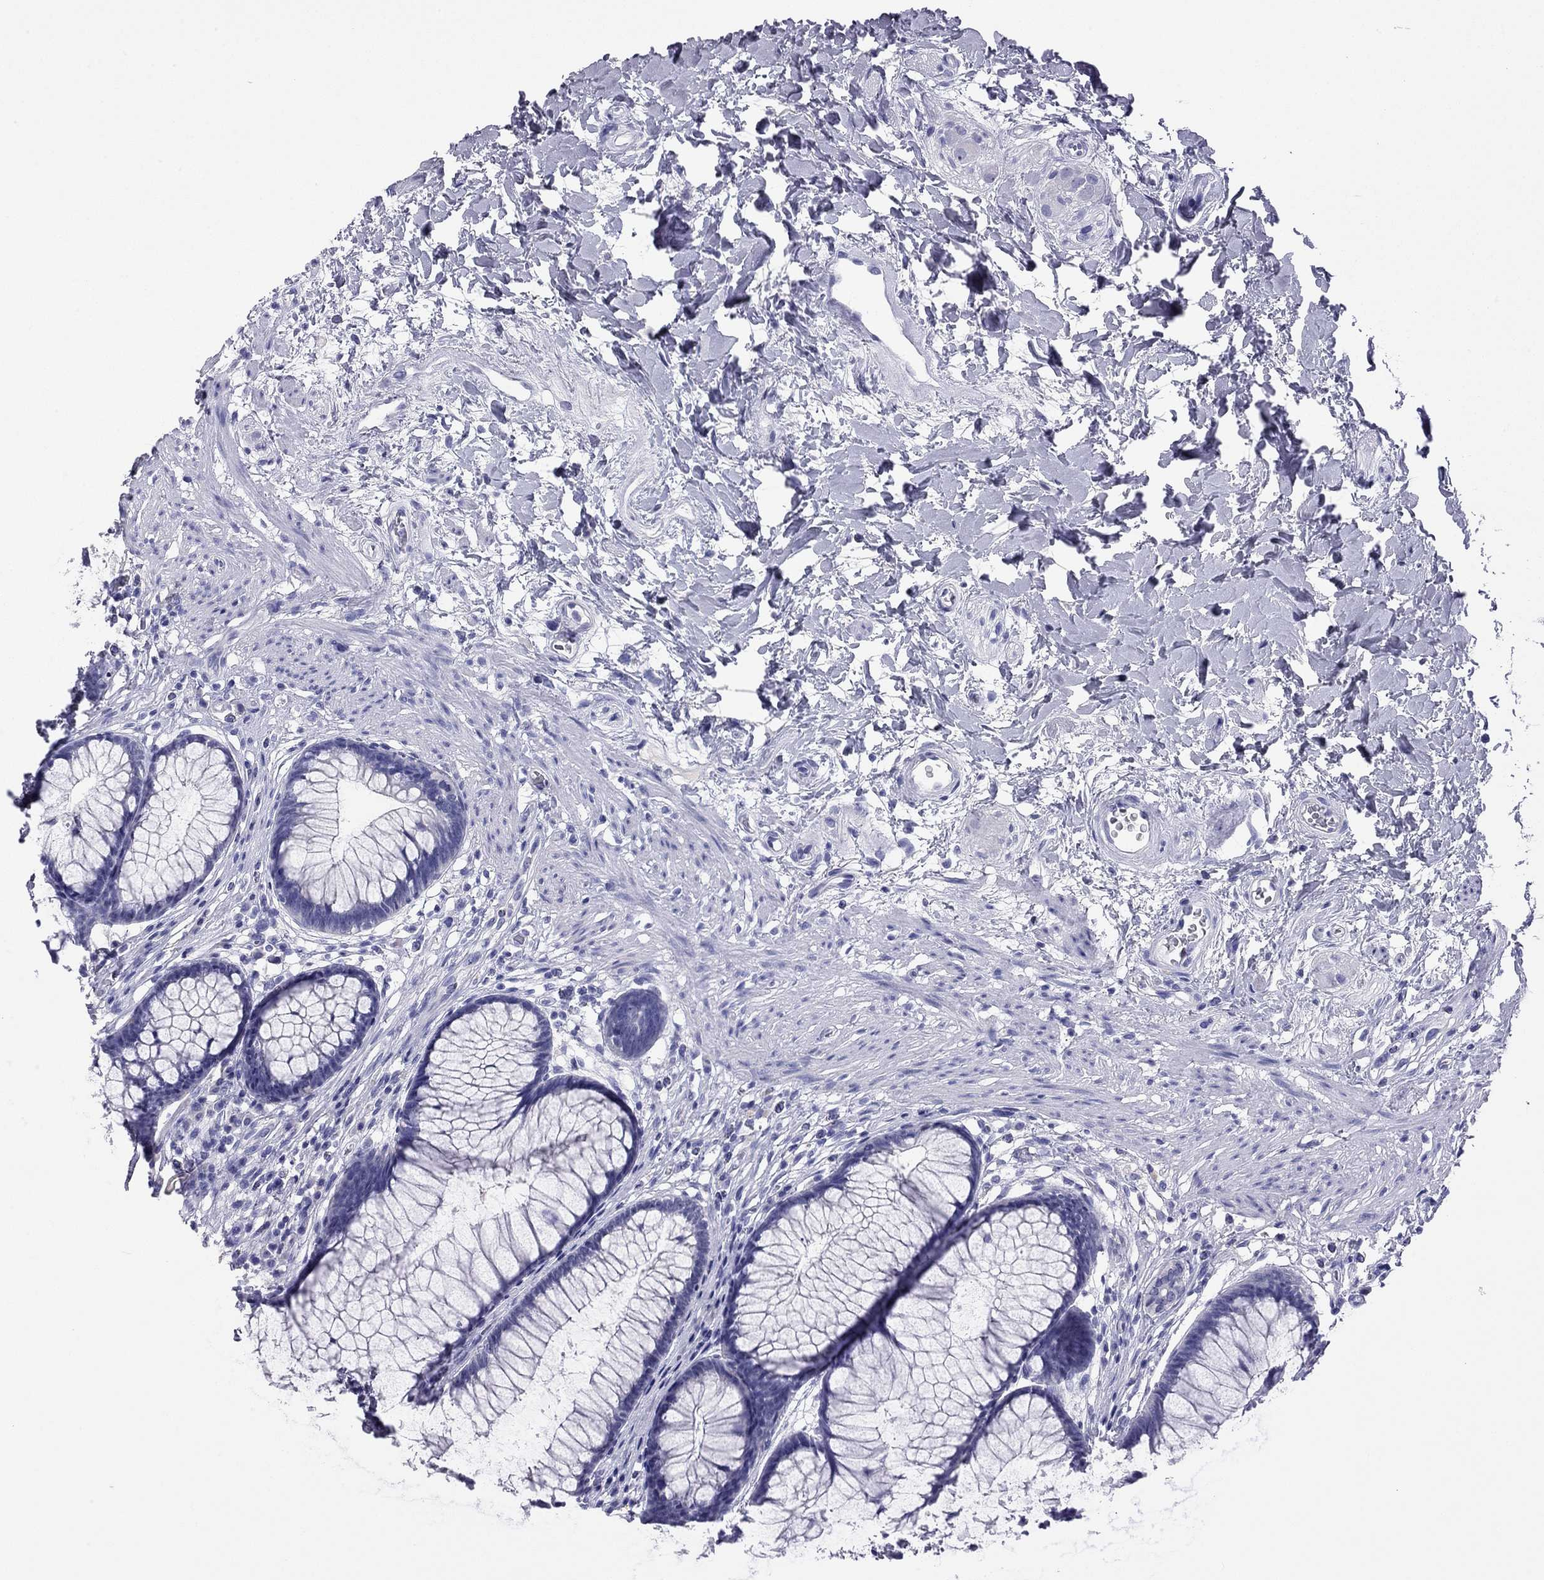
{"staining": {"intensity": "negative", "quantity": "none", "location": "none"}, "tissue": "rectum", "cell_type": "Glandular cells", "image_type": "normal", "snomed": [{"axis": "morphology", "description": "Normal tissue, NOS"}, {"axis": "topography", "description": "Smooth muscle"}, {"axis": "topography", "description": "Rectum"}], "caption": "Glandular cells show no significant protein expression in unremarkable rectum.", "gene": "ODF4", "patient": {"sex": "male", "age": 53}}